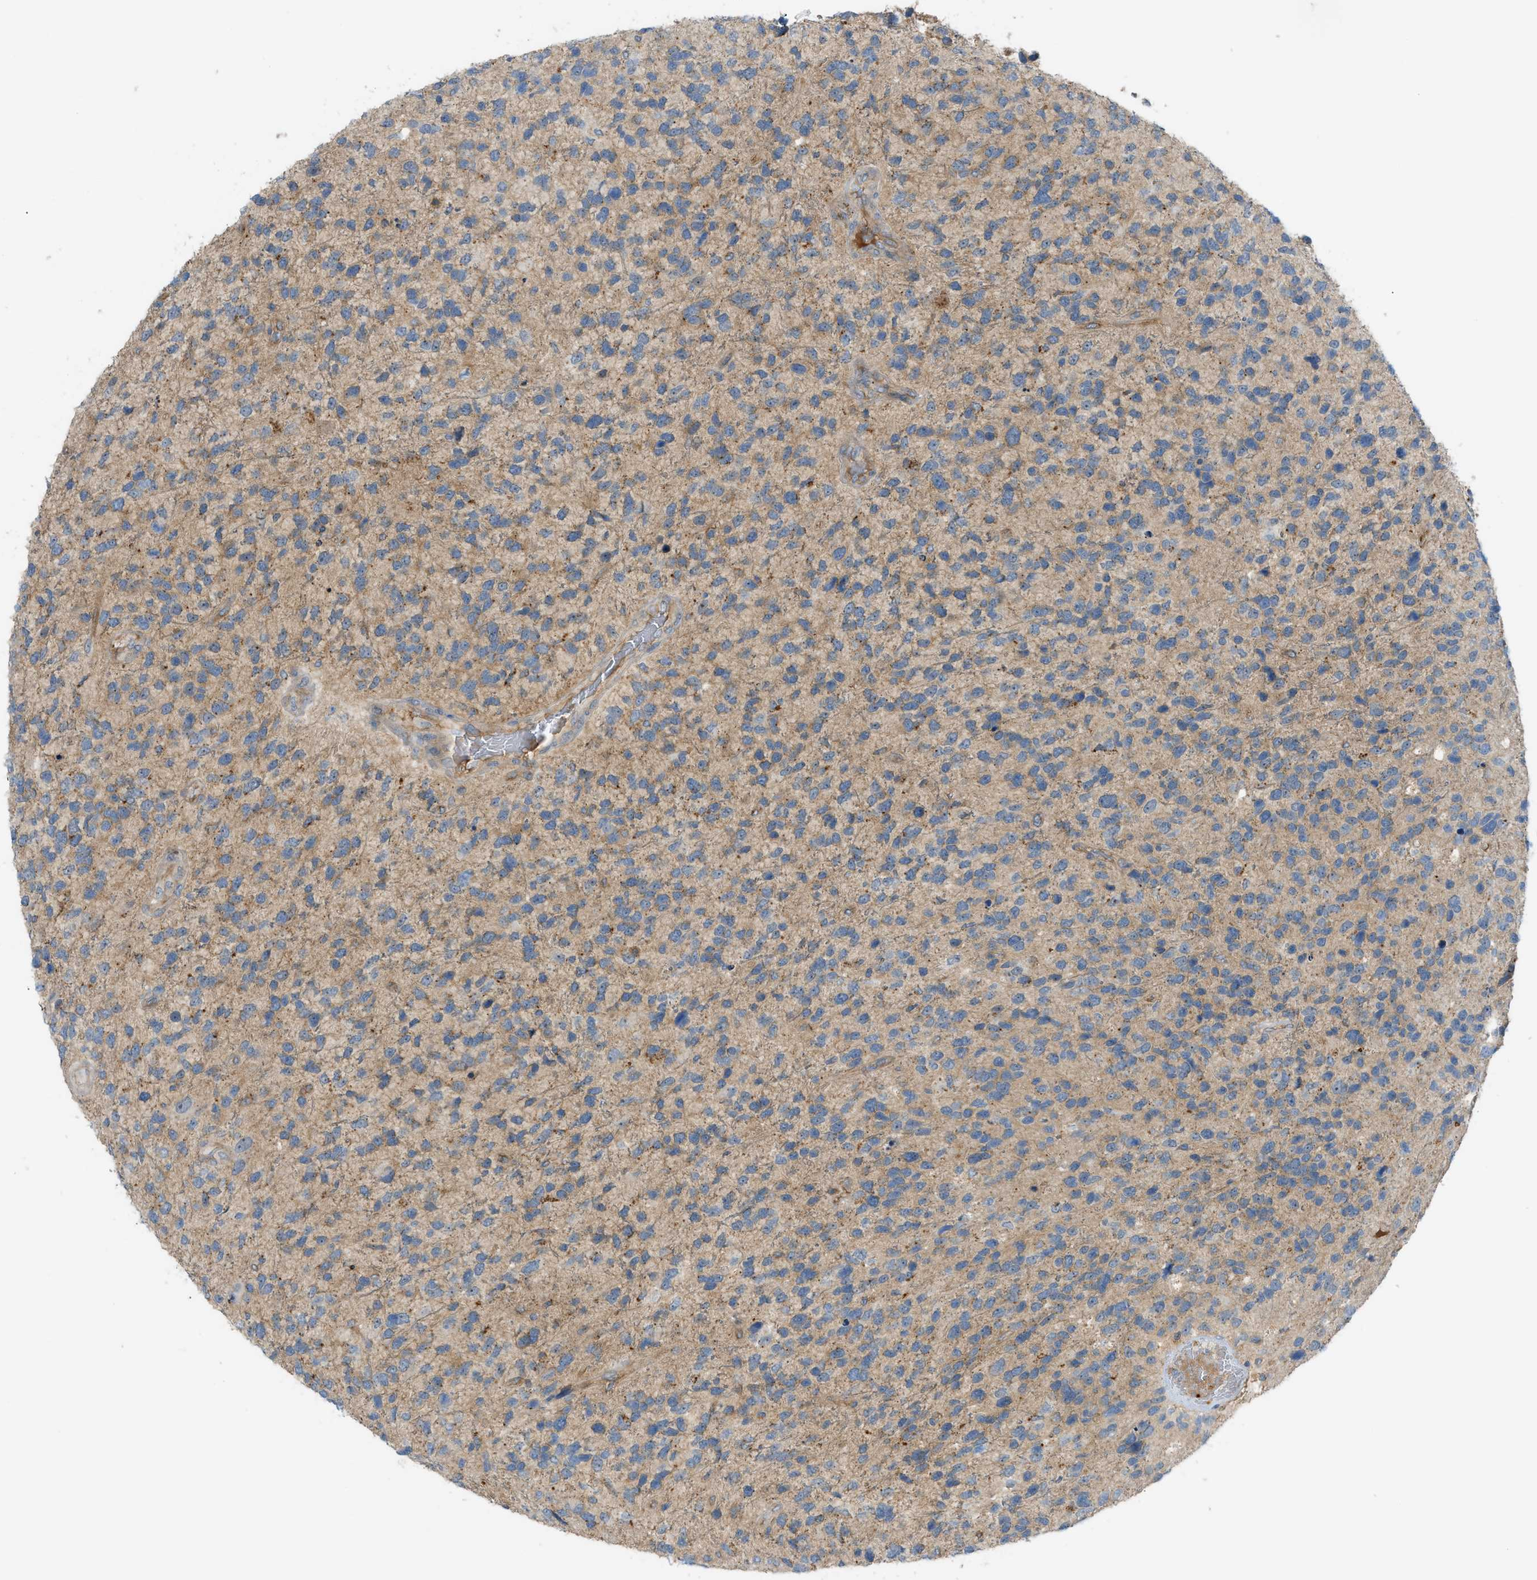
{"staining": {"intensity": "weak", "quantity": "25%-75%", "location": "cytoplasmic/membranous"}, "tissue": "glioma", "cell_type": "Tumor cells", "image_type": "cancer", "snomed": [{"axis": "morphology", "description": "Glioma, malignant, High grade"}, {"axis": "topography", "description": "Brain"}], "caption": "Immunohistochemistry photomicrograph of malignant glioma (high-grade) stained for a protein (brown), which displays low levels of weak cytoplasmic/membranous expression in approximately 25%-75% of tumor cells.", "gene": "GRK6", "patient": {"sex": "female", "age": 58}}